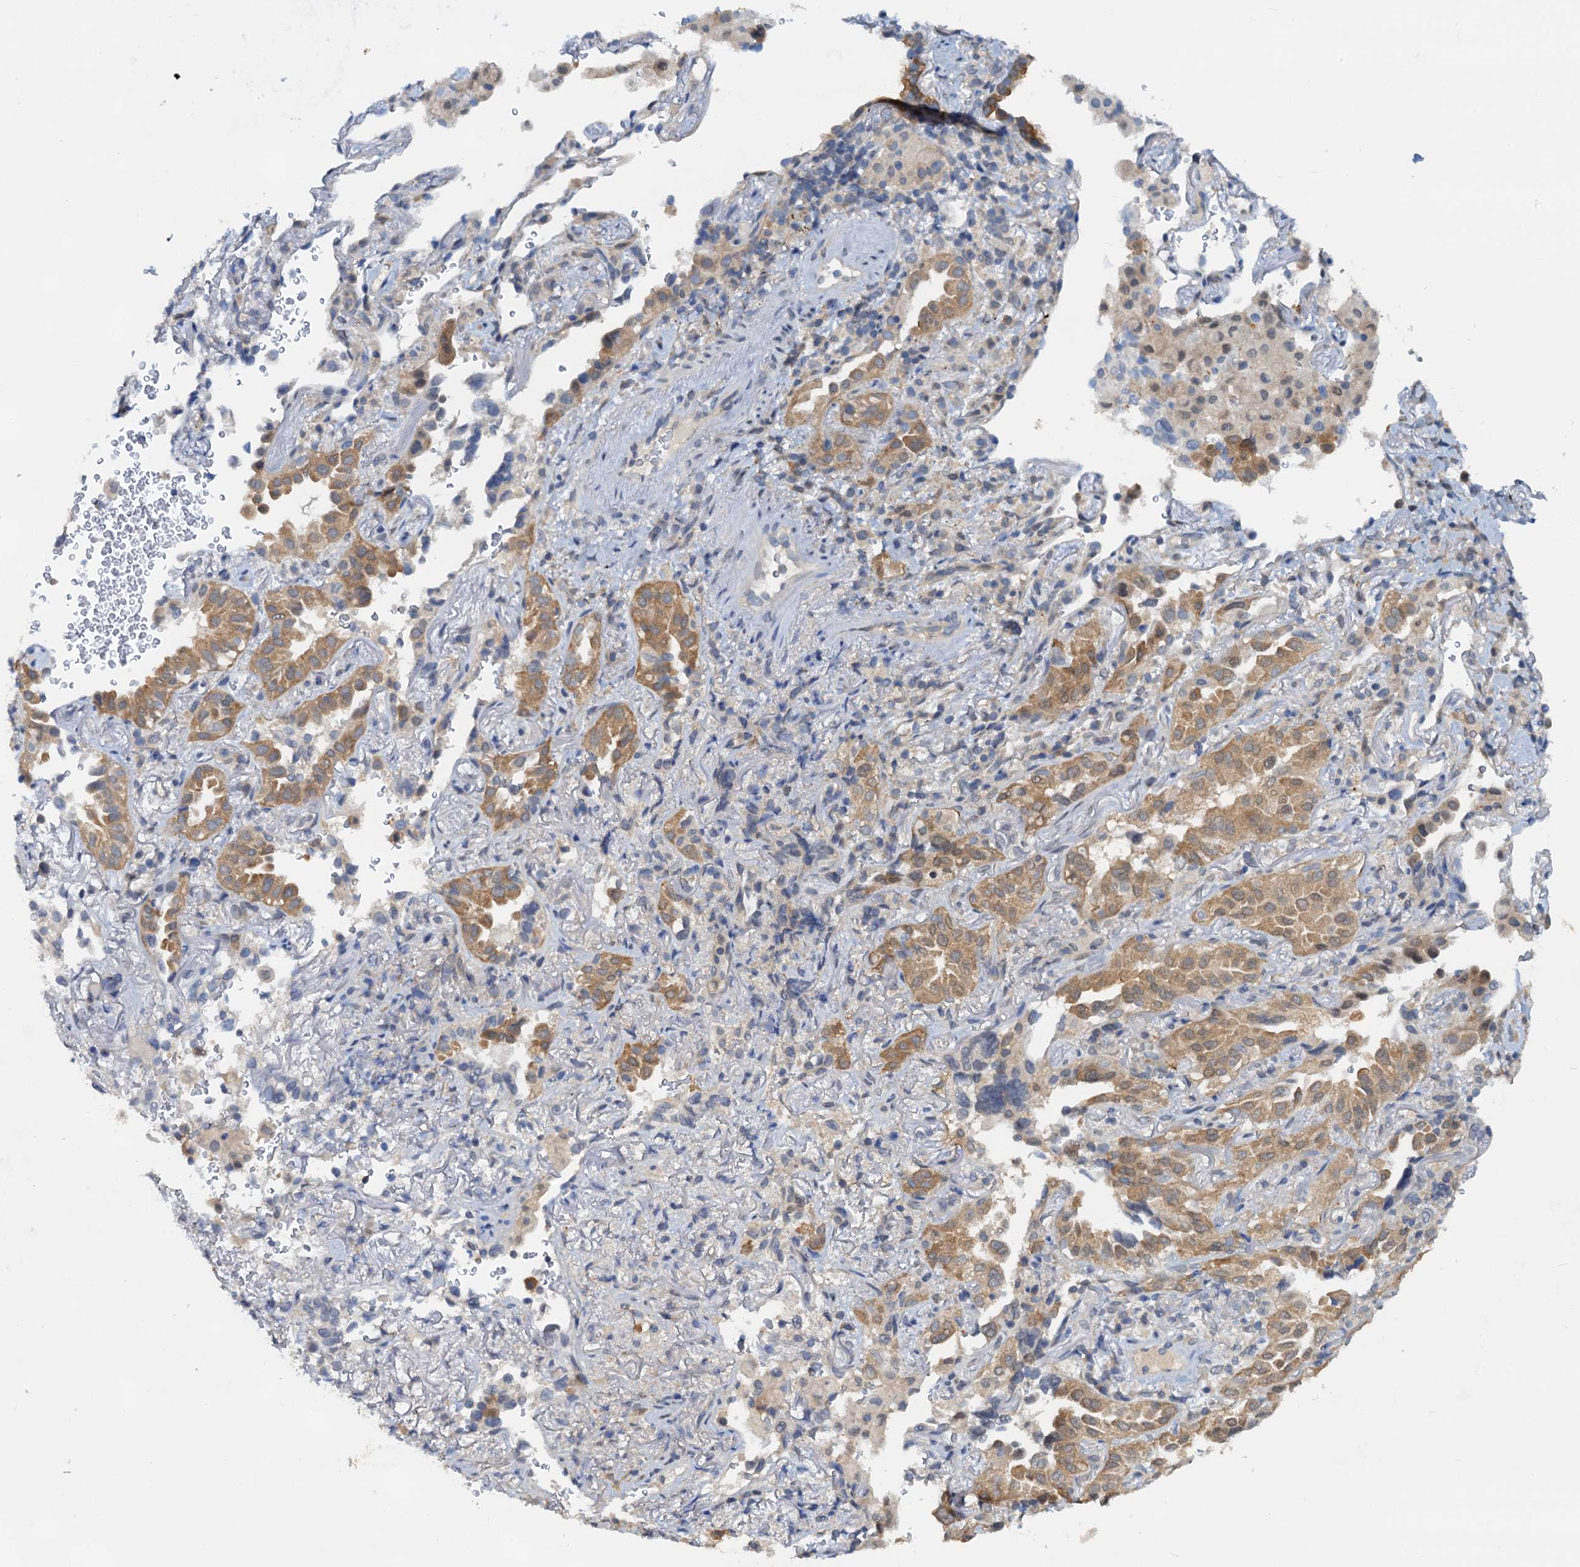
{"staining": {"intensity": "moderate", "quantity": ">75%", "location": "cytoplasmic/membranous"}, "tissue": "lung cancer", "cell_type": "Tumor cells", "image_type": "cancer", "snomed": [{"axis": "morphology", "description": "Adenocarcinoma, NOS"}, {"axis": "topography", "description": "Lung"}], "caption": "Immunohistochemical staining of lung cancer demonstrates moderate cytoplasmic/membranous protein staining in approximately >75% of tumor cells.", "gene": "PTGES3", "patient": {"sex": "female", "age": 69}}